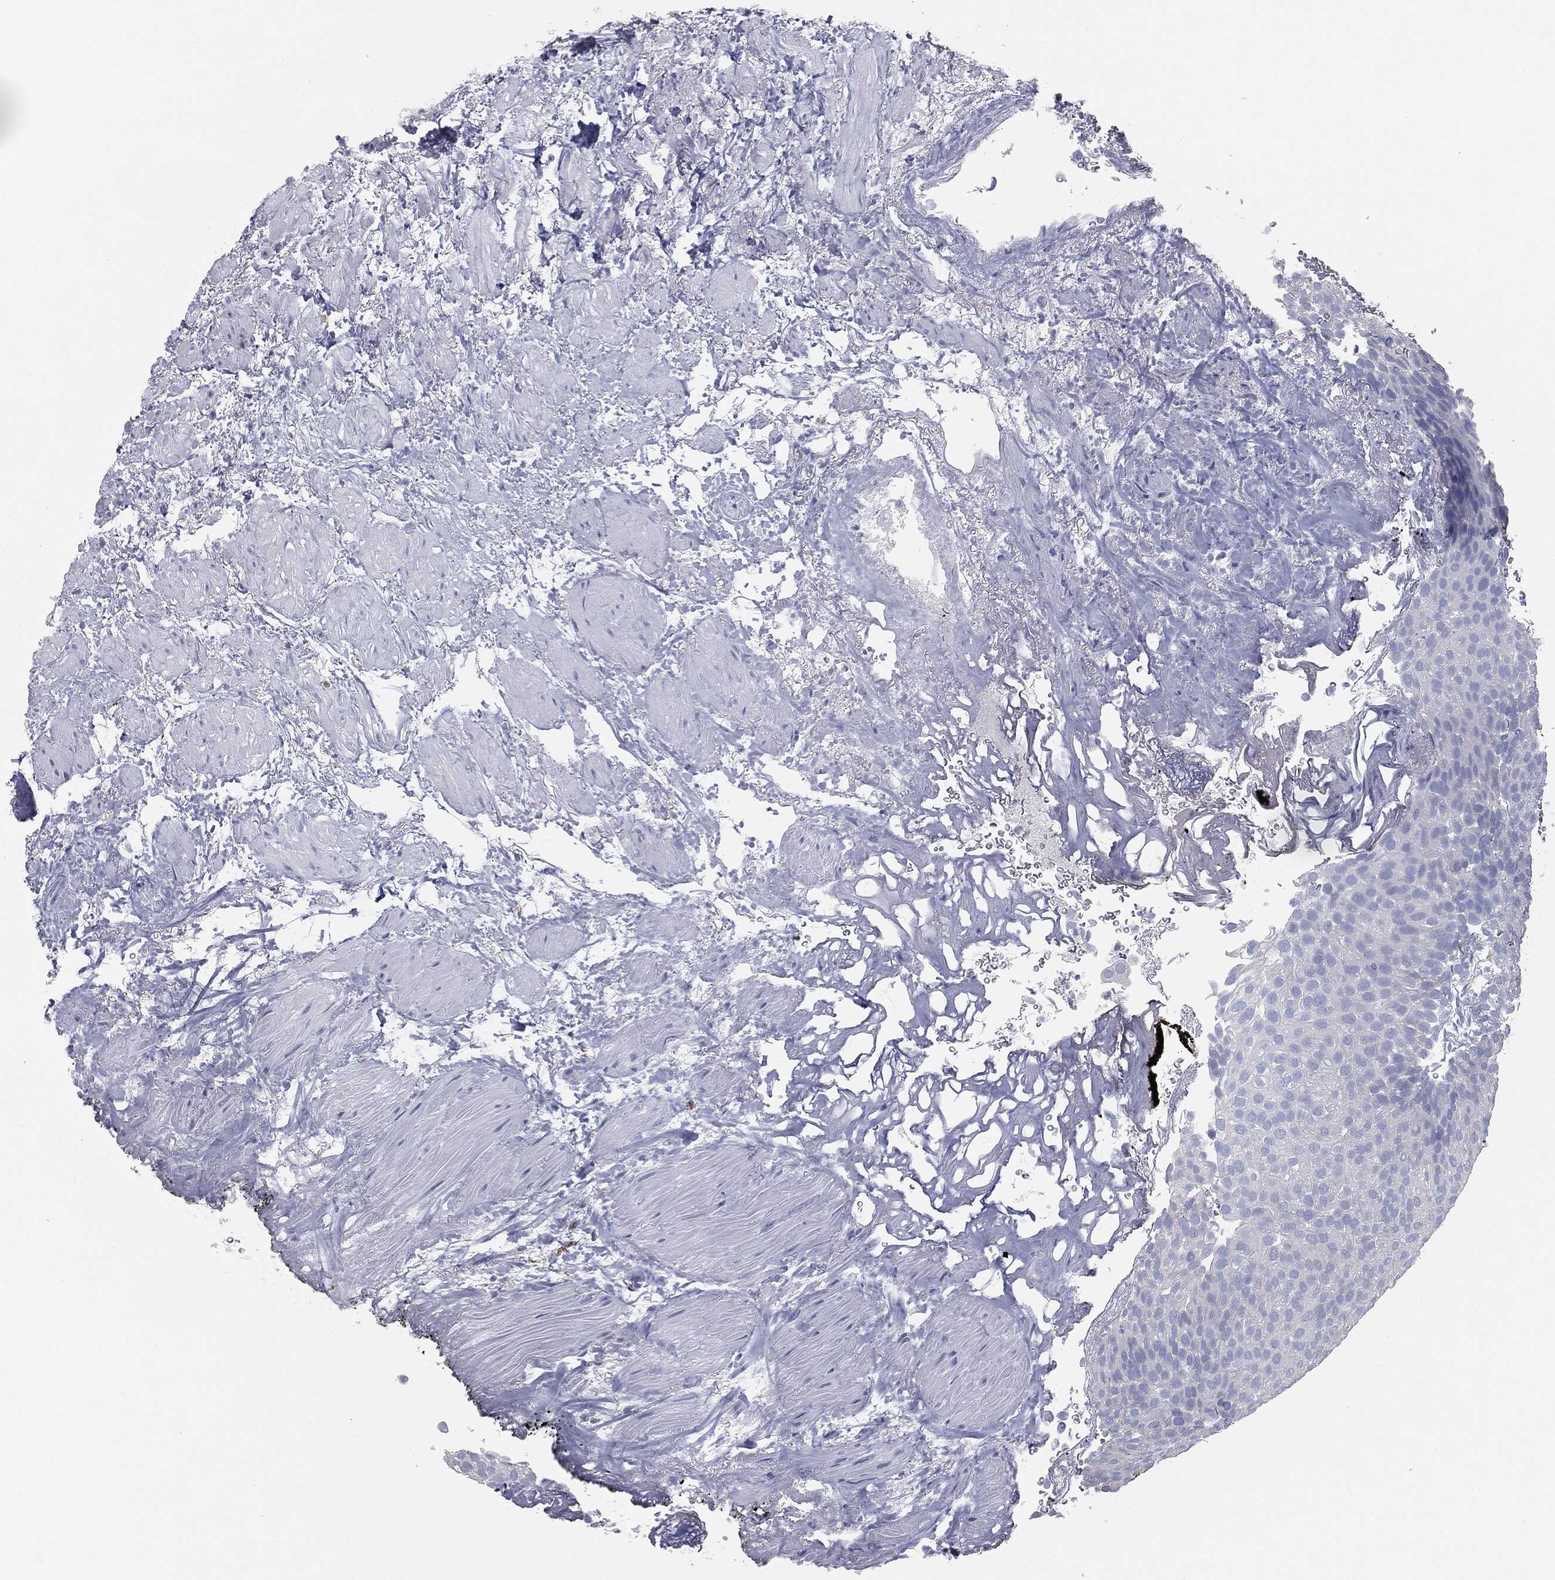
{"staining": {"intensity": "negative", "quantity": "none", "location": "none"}, "tissue": "urothelial cancer", "cell_type": "Tumor cells", "image_type": "cancer", "snomed": [{"axis": "morphology", "description": "Urothelial carcinoma, Low grade"}, {"axis": "topography", "description": "Urinary bladder"}], "caption": "Immunohistochemistry image of neoplastic tissue: urothelial carcinoma (low-grade) stained with DAB shows no significant protein staining in tumor cells.", "gene": "CAV3", "patient": {"sex": "male", "age": 78}}